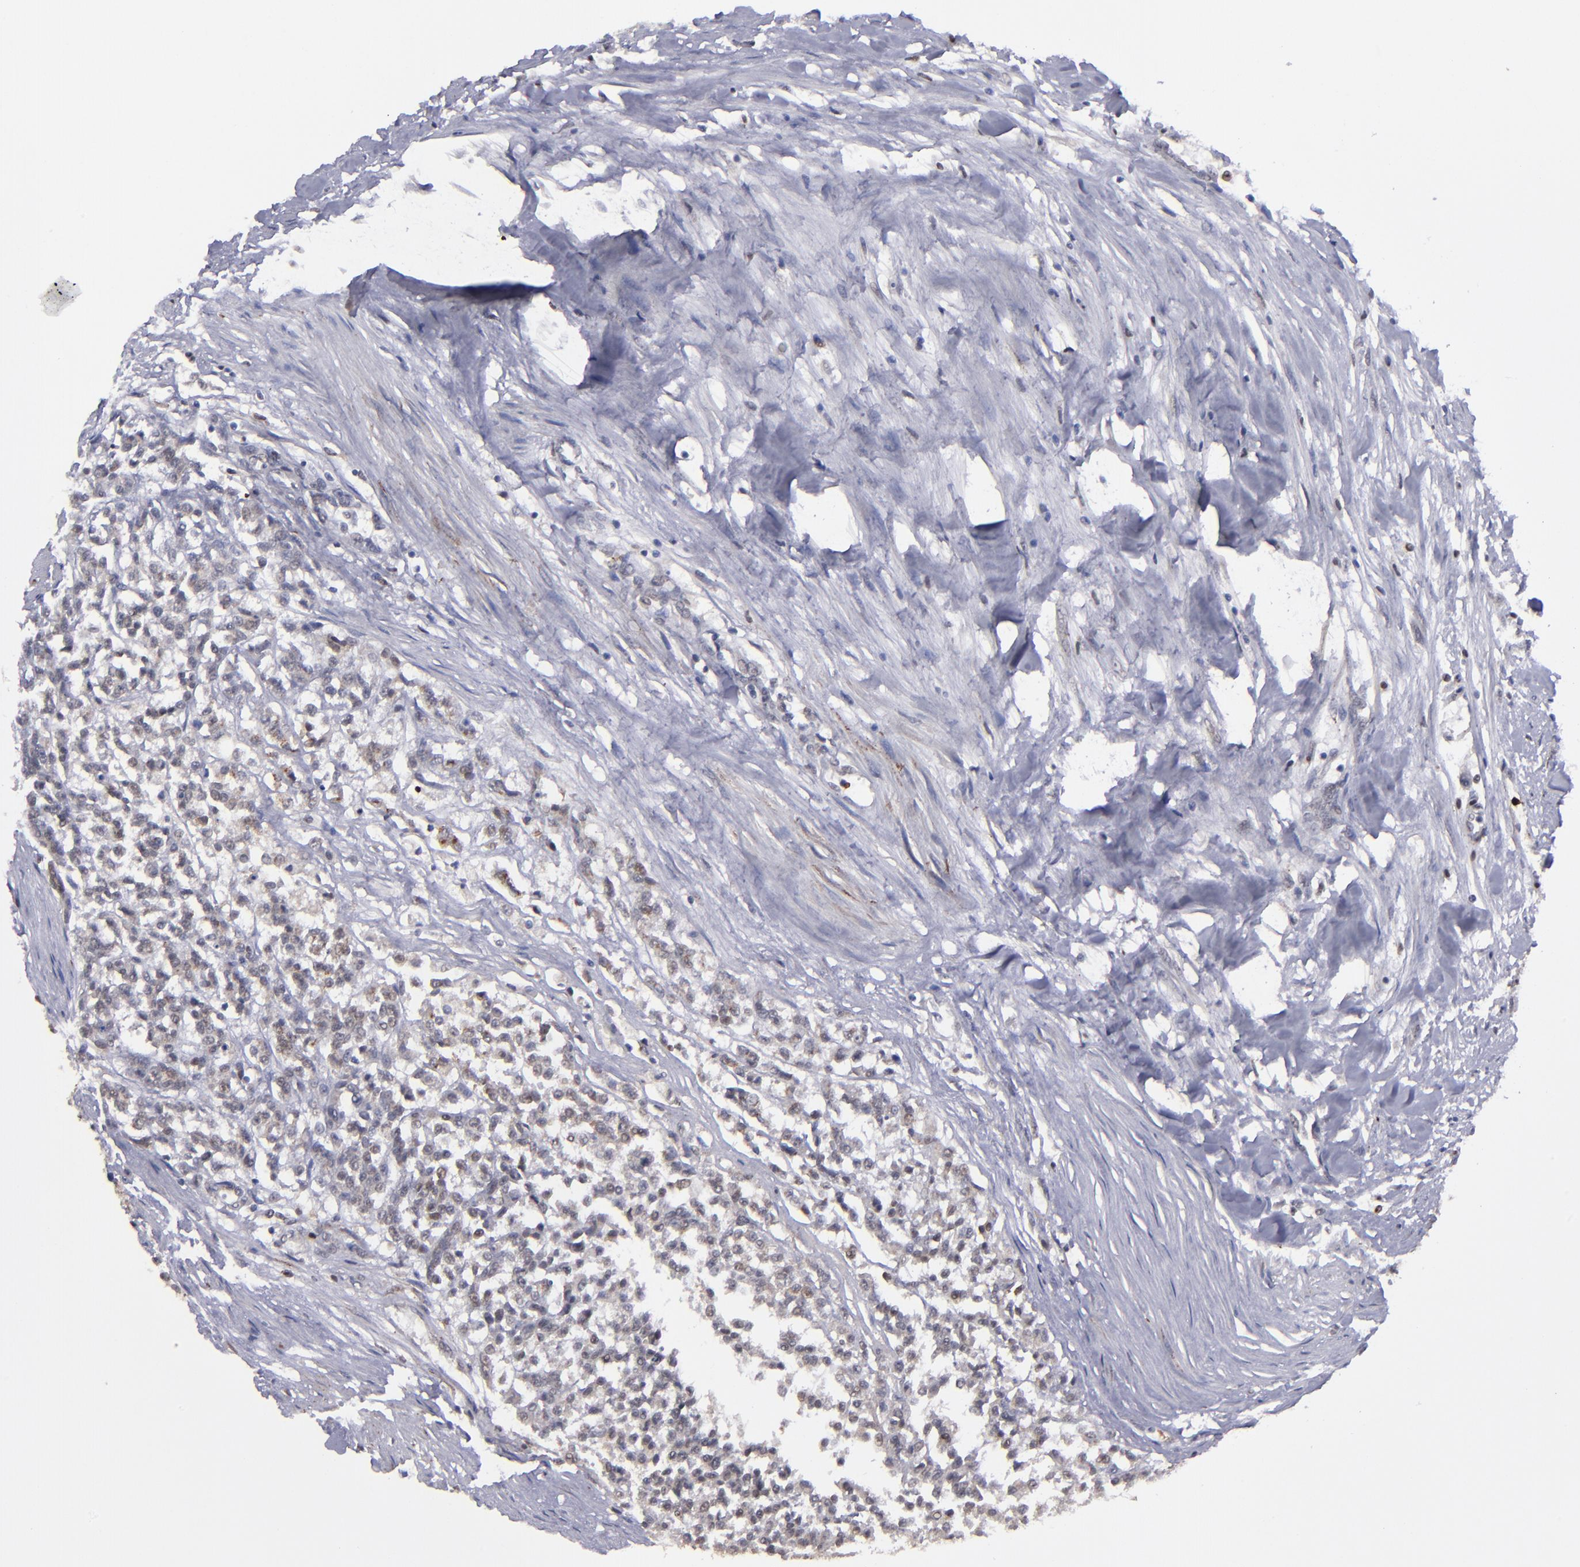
{"staining": {"intensity": "weak", "quantity": "25%-75%", "location": "nuclear"}, "tissue": "testis cancer", "cell_type": "Tumor cells", "image_type": "cancer", "snomed": [{"axis": "morphology", "description": "Seminoma, NOS"}, {"axis": "topography", "description": "Testis"}], "caption": "The immunohistochemical stain labels weak nuclear expression in tumor cells of testis cancer (seminoma) tissue.", "gene": "RREB1", "patient": {"sex": "male", "age": 59}}